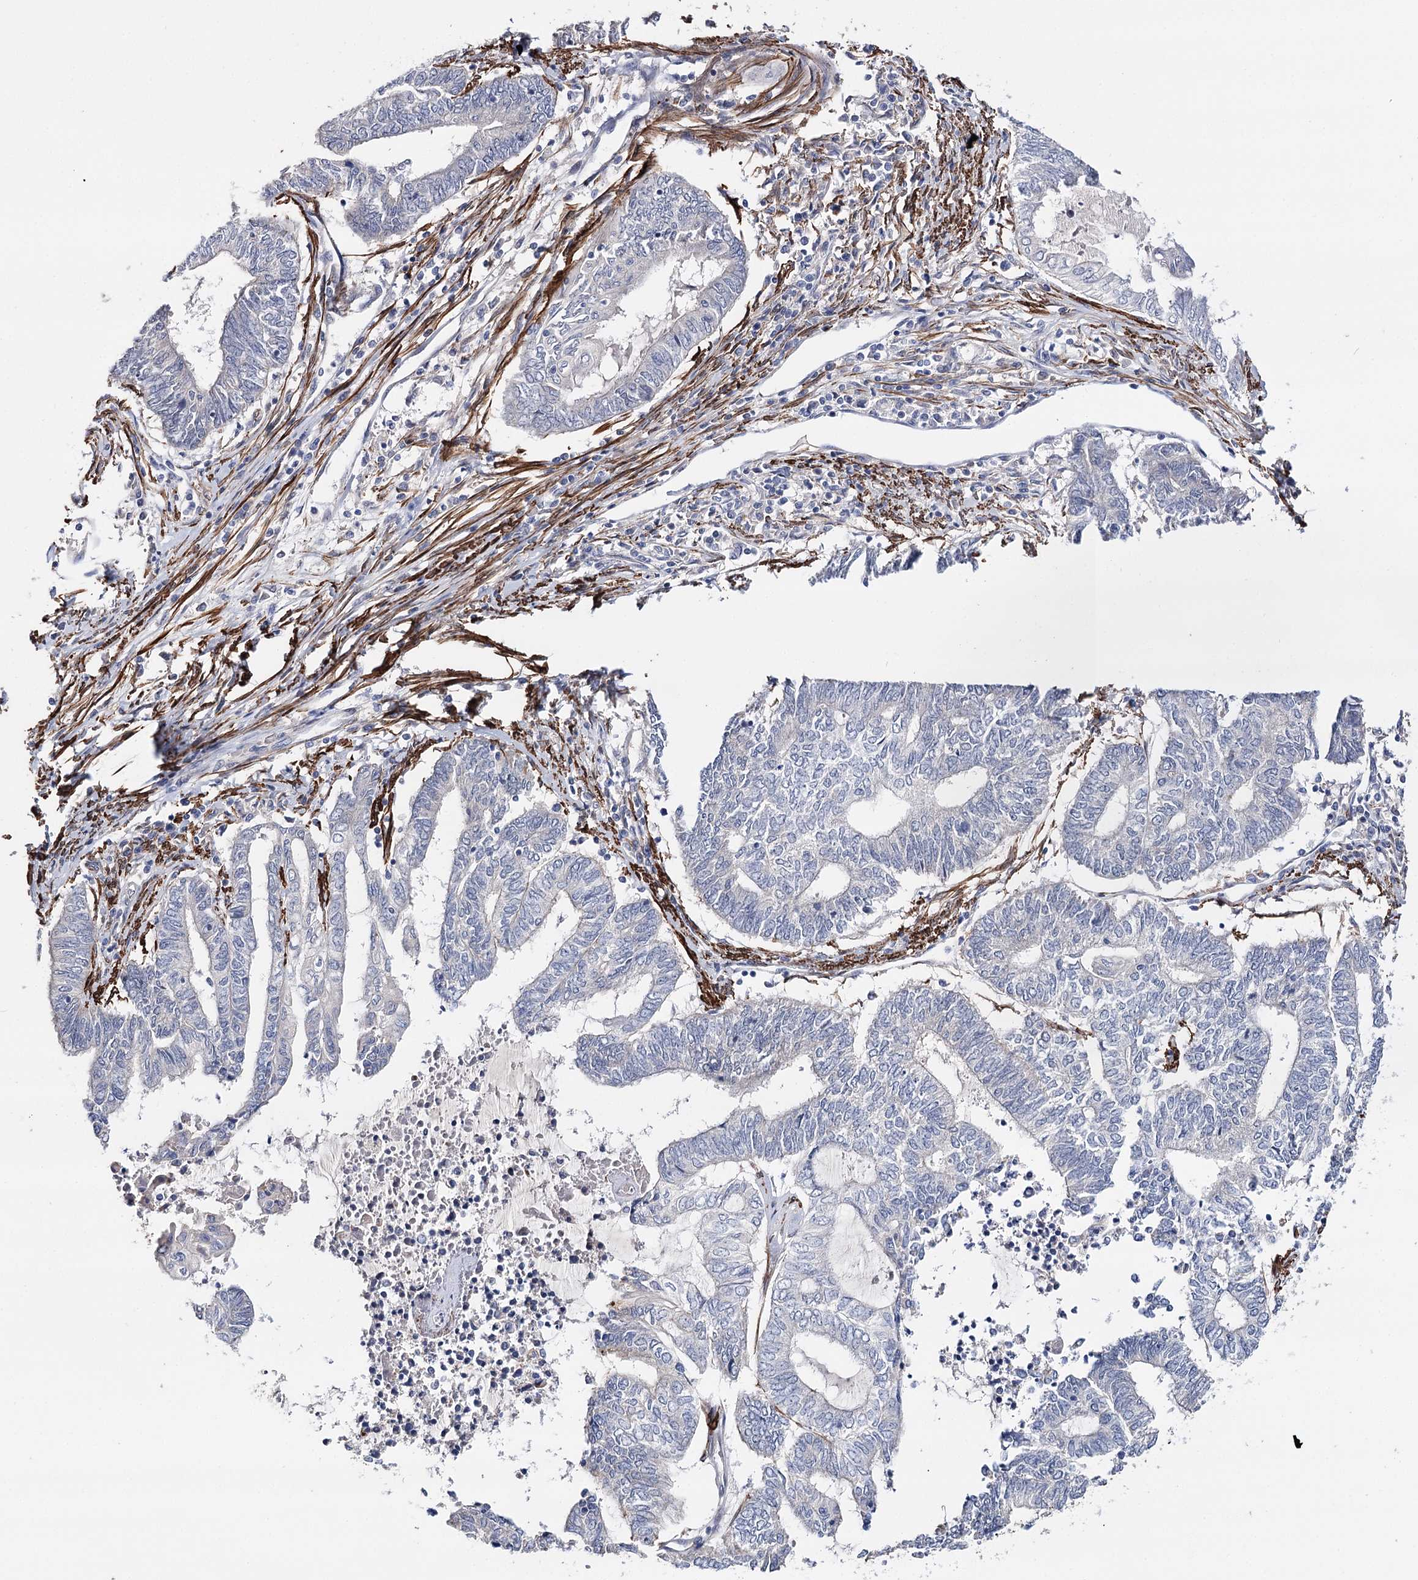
{"staining": {"intensity": "negative", "quantity": "none", "location": "none"}, "tissue": "endometrial cancer", "cell_type": "Tumor cells", "image_type": "cancer", "snomed": [{"axis": "morphology", "description": "Adenocarcinoma, NOS"}, {"axis": "topography", "description": "Uterus"}, {"axis": "topography", "description": "Endometrium"}], "caption": "Human adenocarcinoma (endometrial) stained for a protein using IHC exhibits no positivity in tumor cells.", "gene": "CFAP46", "patient": {"sex": "female", "age": 70}}